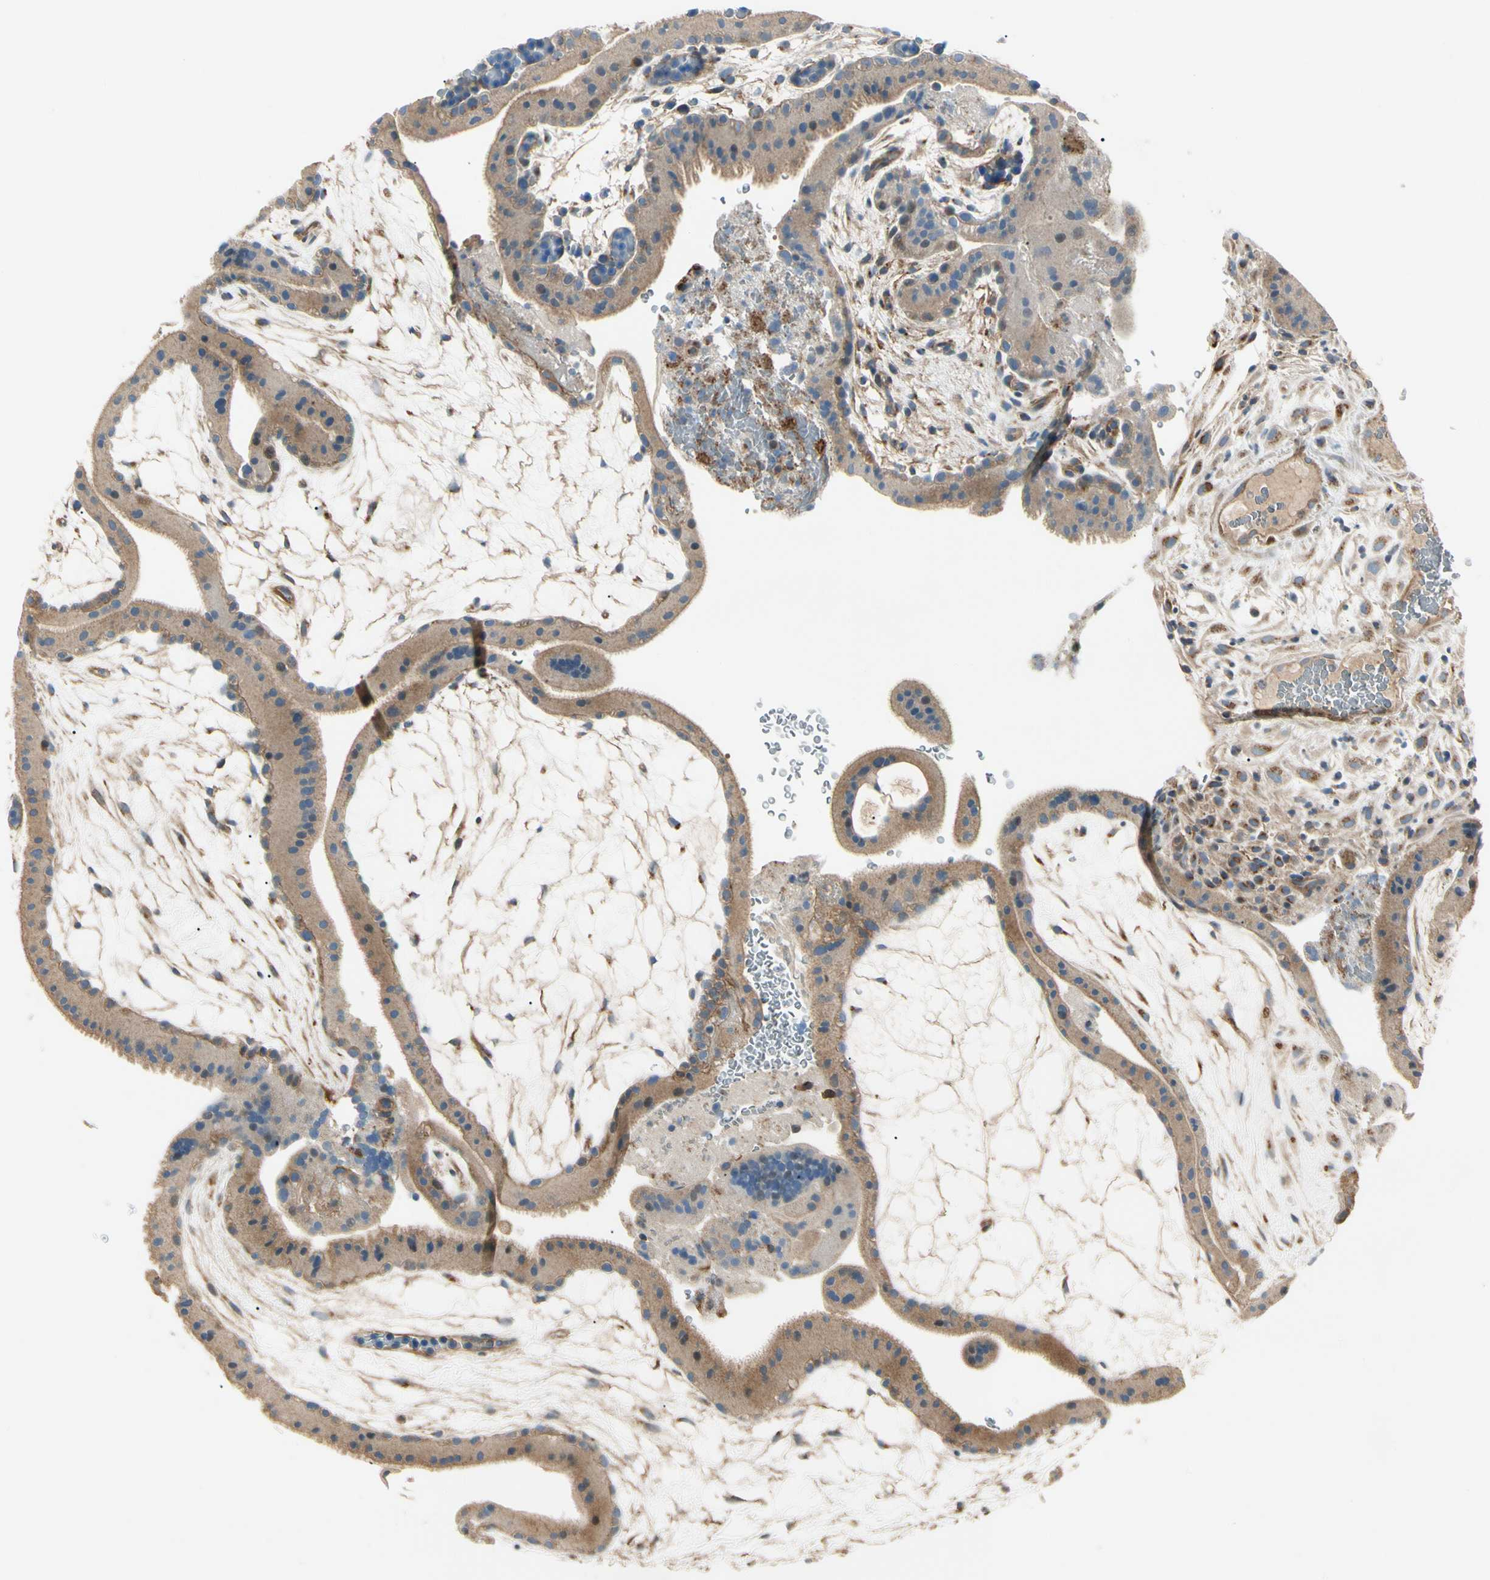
{"staining": {"intensity": "moderate", "quantity": ">75%", "location": "cytoplasmic/membranous"}, "tissue": "placenta", "cell_type": "Decidual cells", "image_type": "normal", "snomed": [{"axis": "morphology", "description": "Normal tissue, NOS"}, {"axis": "topography", "description": "Placenta"}], "caption": "A brown stain labels moderate cytoplasmic/membranous positivity of a protein in decidual cells of unremarkable placenta. (brown staining indicates protein expression, while blue staining denotes nuclei).", "gene": "ABCA3", "patient": {"sex": "female", "age": 19}}